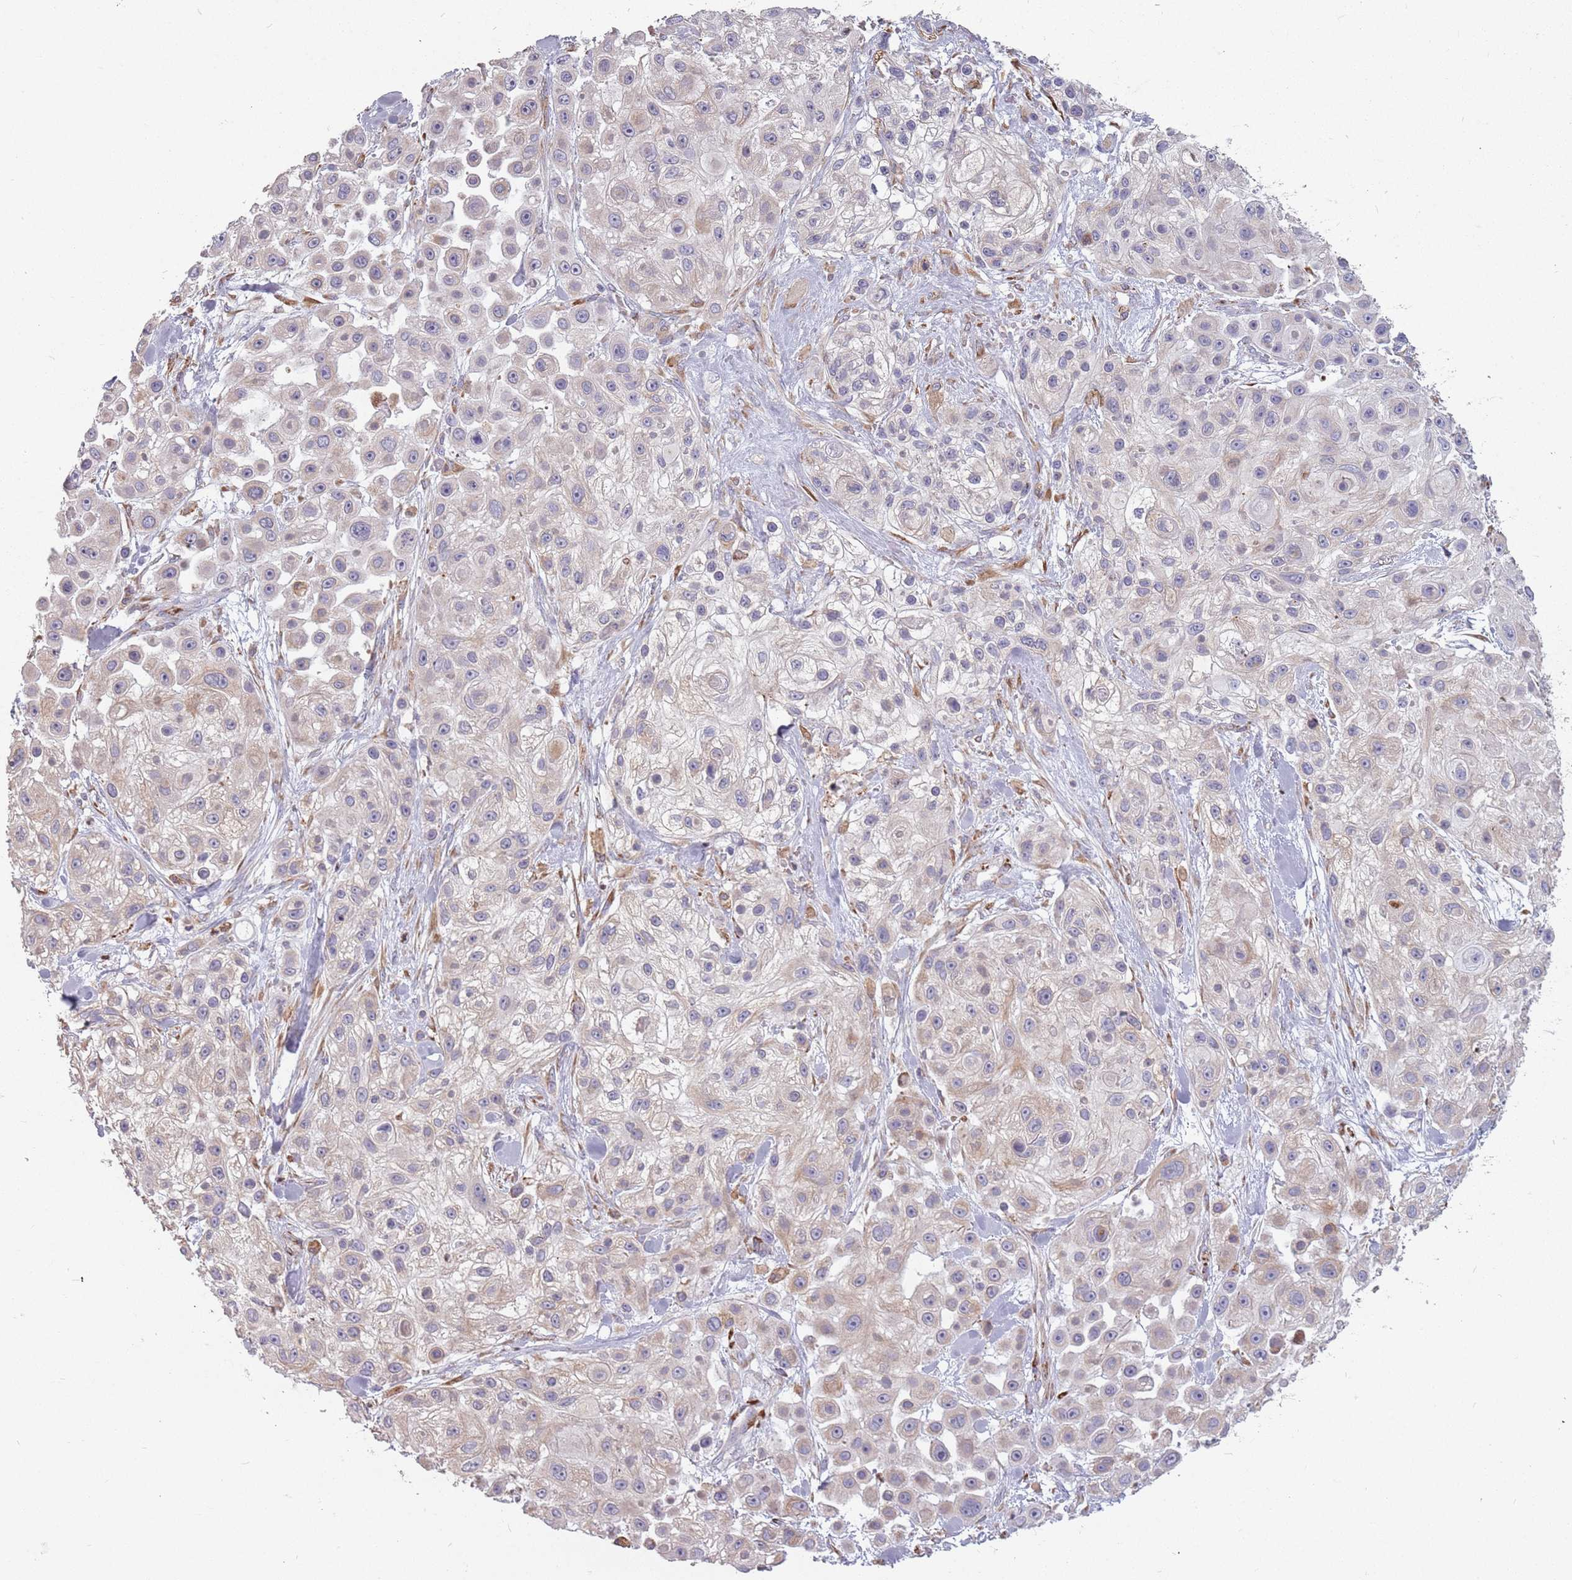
{"staining": {"intensity": "weak", "quantity": "<25%", "location": "cytoplasmic/membranous"}, "tissue": "skin cancer", "cell_type": "Tumor cells", "image_type": "cancer", "snomed": [{"axis": "morphology", "description": "Squamous cell carcinoma, NOS"}, {"axis": "topography", "description": "Skin"}], "caption": "Human skin squamous cell carcinoma stained for a protein using IHC reveals no staining in tumor cells.", "gene": "RPS9", "patient": {"sex": "male", "age": 67}}